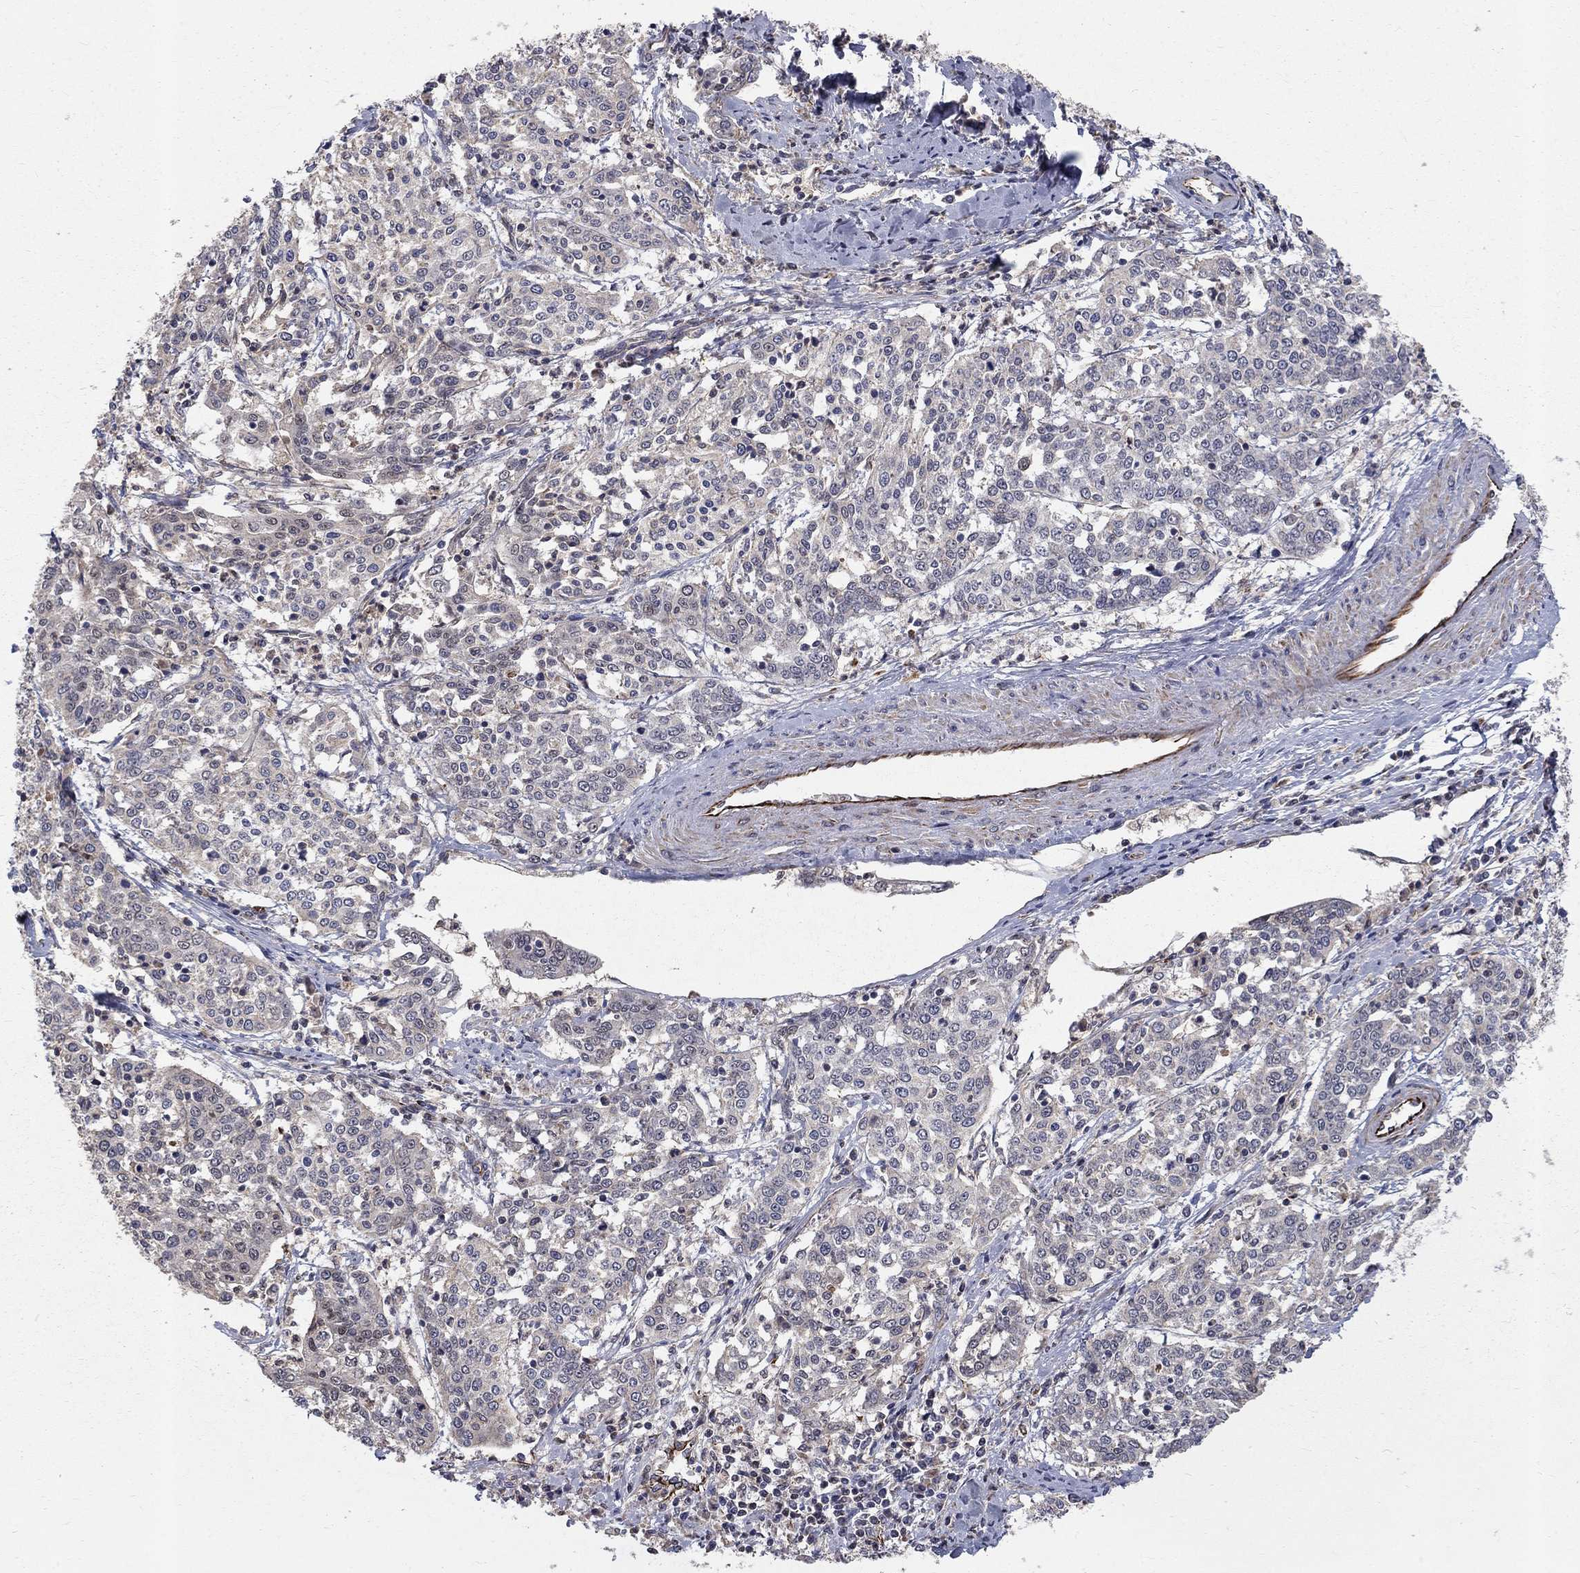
{"staining": {"intensity": "negative", "quantity": "none", "location": "none"}, "tissue": "cervical cancer", "cell_type": "Tumor cells", "image_type": "cancer", "snomed": [{"axis": "morphology", "description": "Squamous cell carcinoma, NOS"}, {"axis": "topography", "description": "Cervix"}], "caption": "Protein analysis of cervical cancer (squamous cell carcinoma) demonstrates no significant staining in tumor cells.", "gene": "MSRA", "patient": {"sex": "female", "age": 41}}